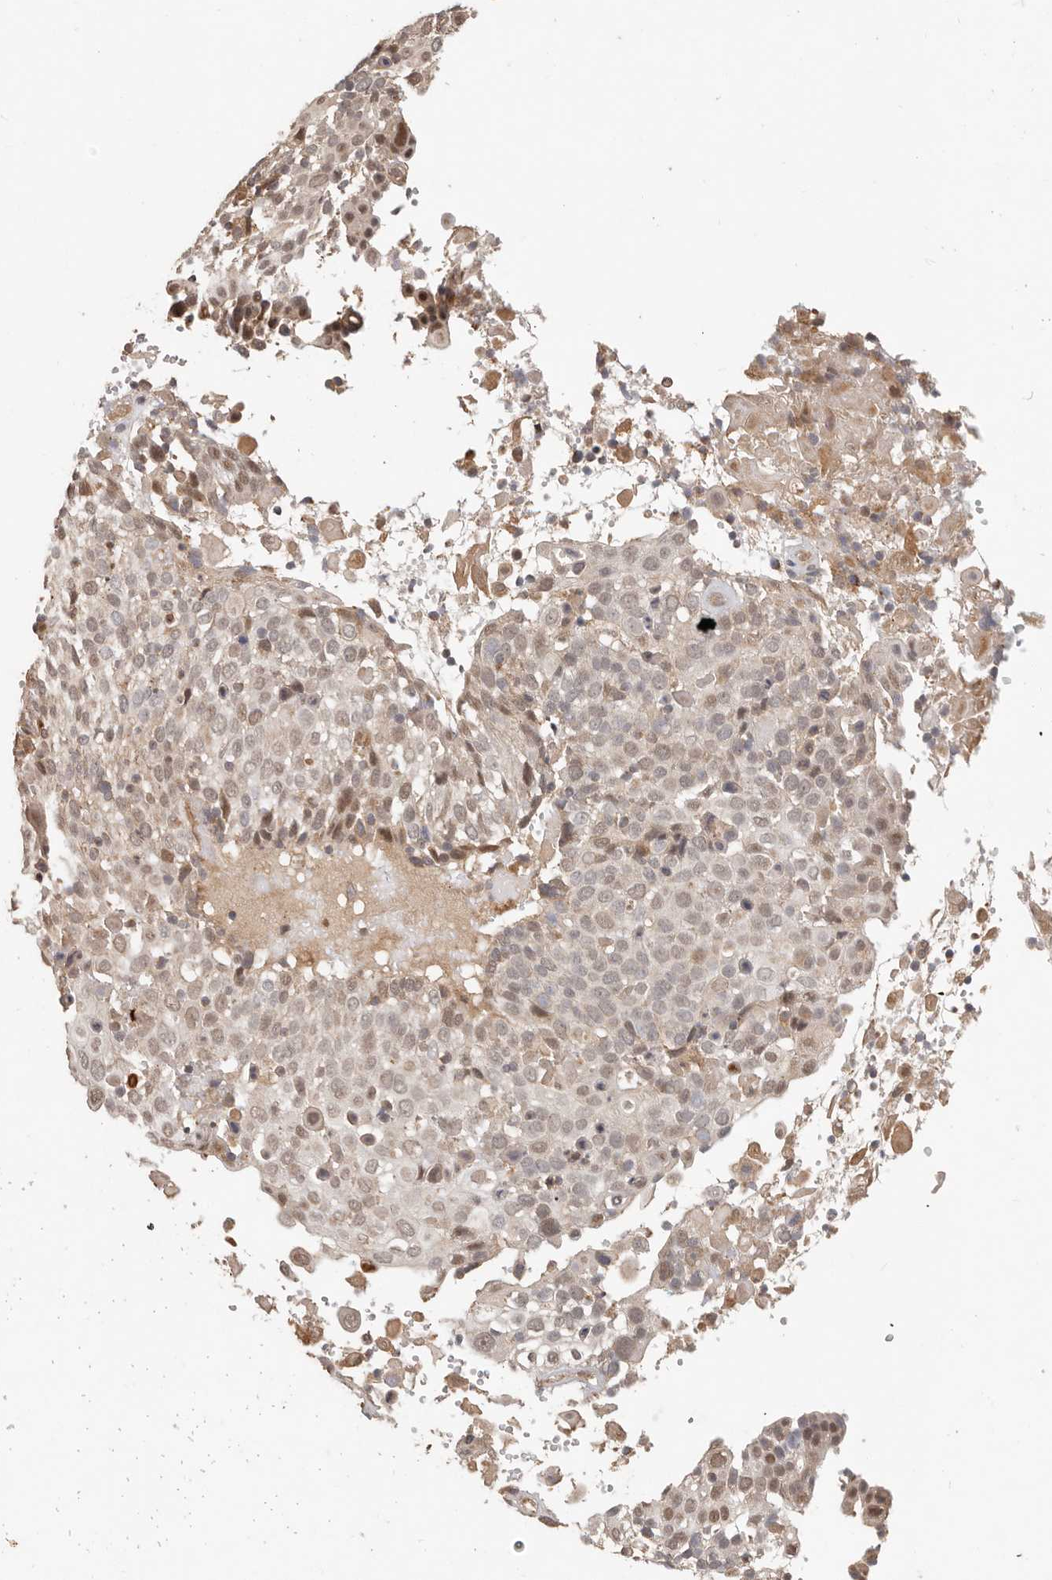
{"staining": {"intensity": "weak", "quantity": "25%-75%", "location": "nuclear"}, "tissue": "cervical cancer", "cell_type": "Tumor cells", "image_type": "cancer", "snomed": [{"axis": "morphology", "description": "Squamous cell carcinoma, NOS"}, {"axis": "topography", "description": "Cervix"}], "caption": "Immunohistochemistry (IHC) micrograph of human cervical cancer (squamous cell carcinoma) stained for a protein (brown), which exhibits low levels of weak nuclear positivity in about 25%-75% of tumor cells.", "gene": "MTFR2", "patient": {"sex": "female", "age": 74}}